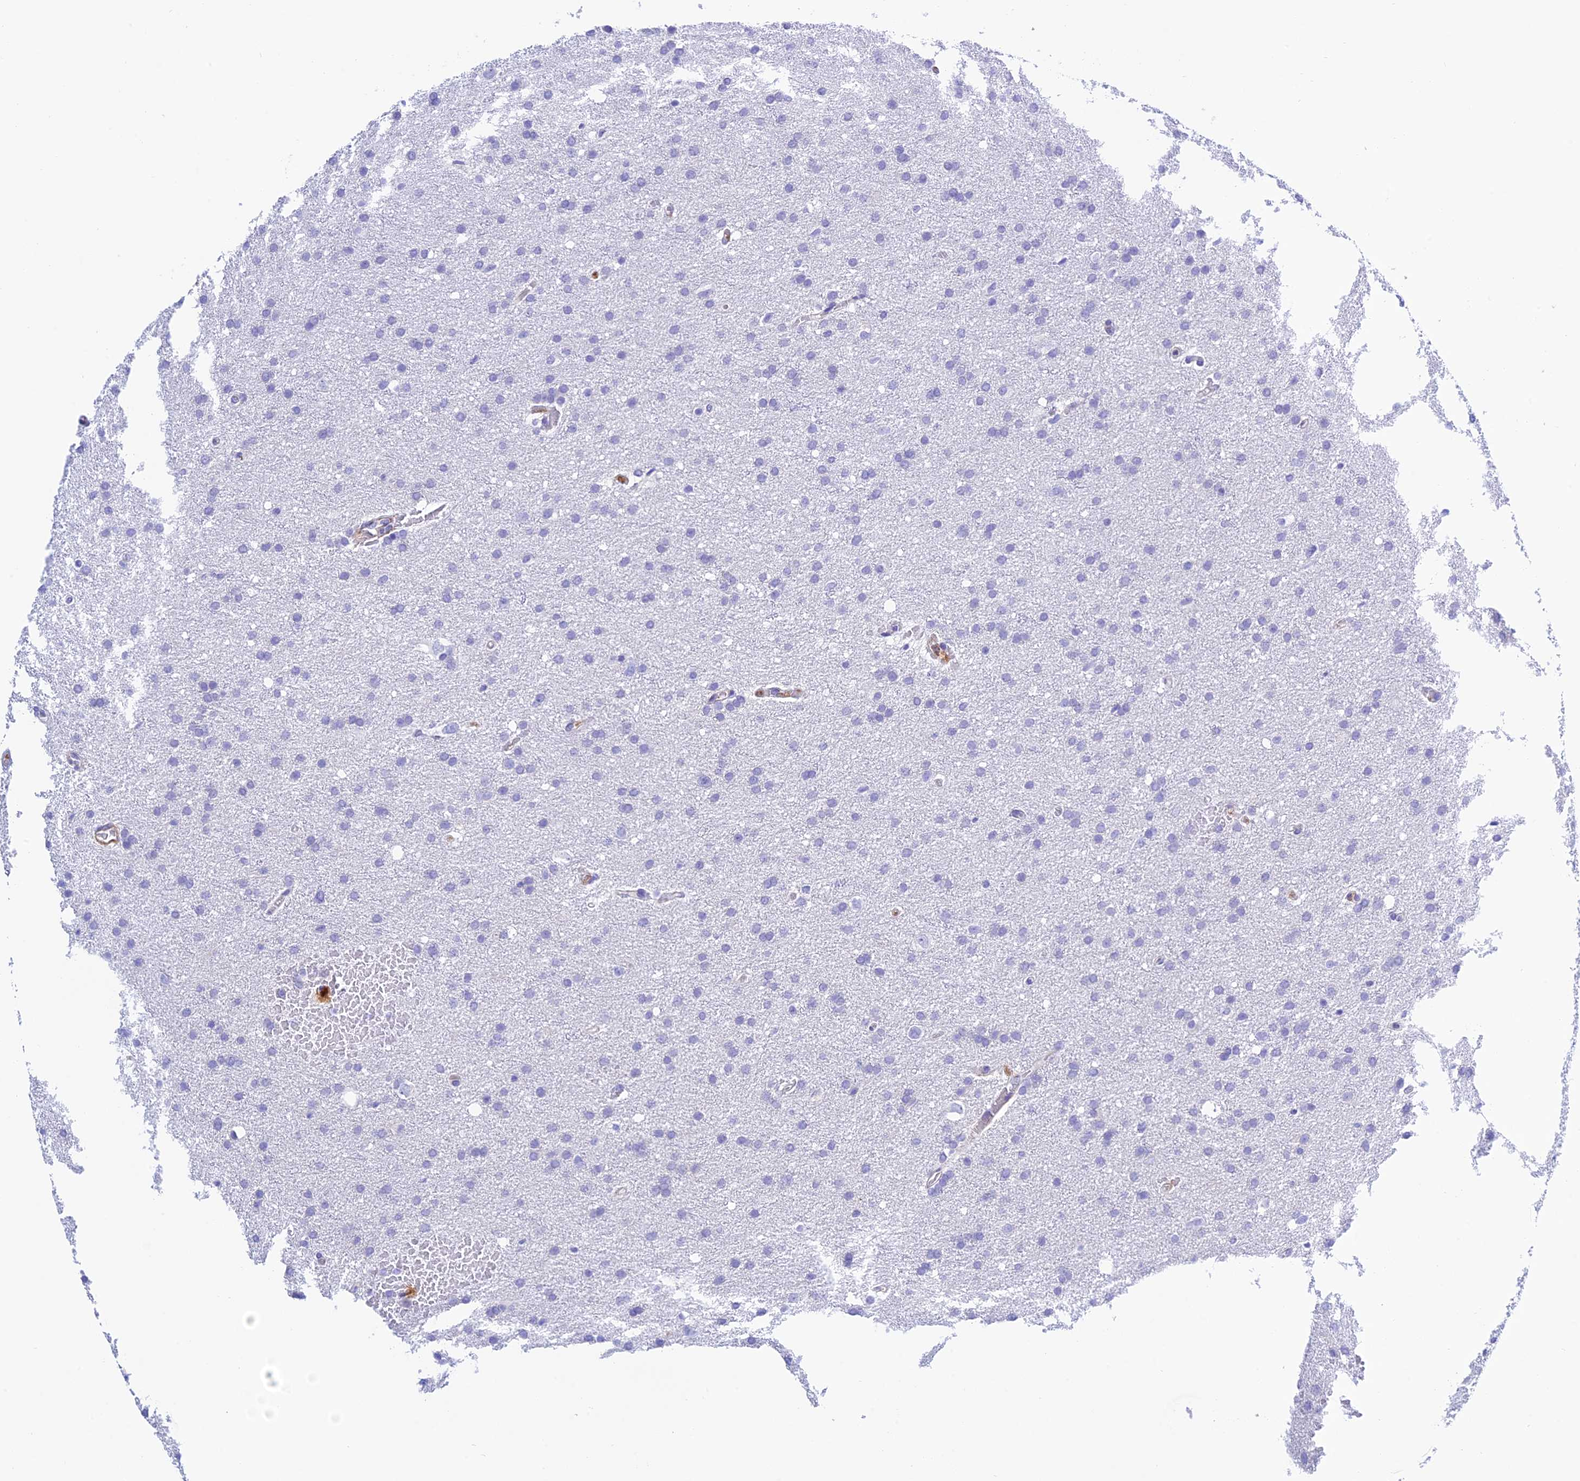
{"staining": {"intensity": "negative", "quantity": "none", "location": "none"}, "tissue": "glioma", "cell_type": "Tumor cells", "image_type": "cancer", "snomed": [{"axis": "morphology", "description": "Glioma, malignant, High grade"}, {"axis": "topography", "description": "Cerebral cortex"}], "caption": "DAB immunohistochemical staining of glioma reveals no significant positivity in tumor cells. The staining was performed using DAB to visualize the protein expression in brown, while the nuclei were stained in blue with hematoxylin (Magnification: 20x).", "gene": "ZDHHC16", "patient": {"sex": "female", "age": 36}}